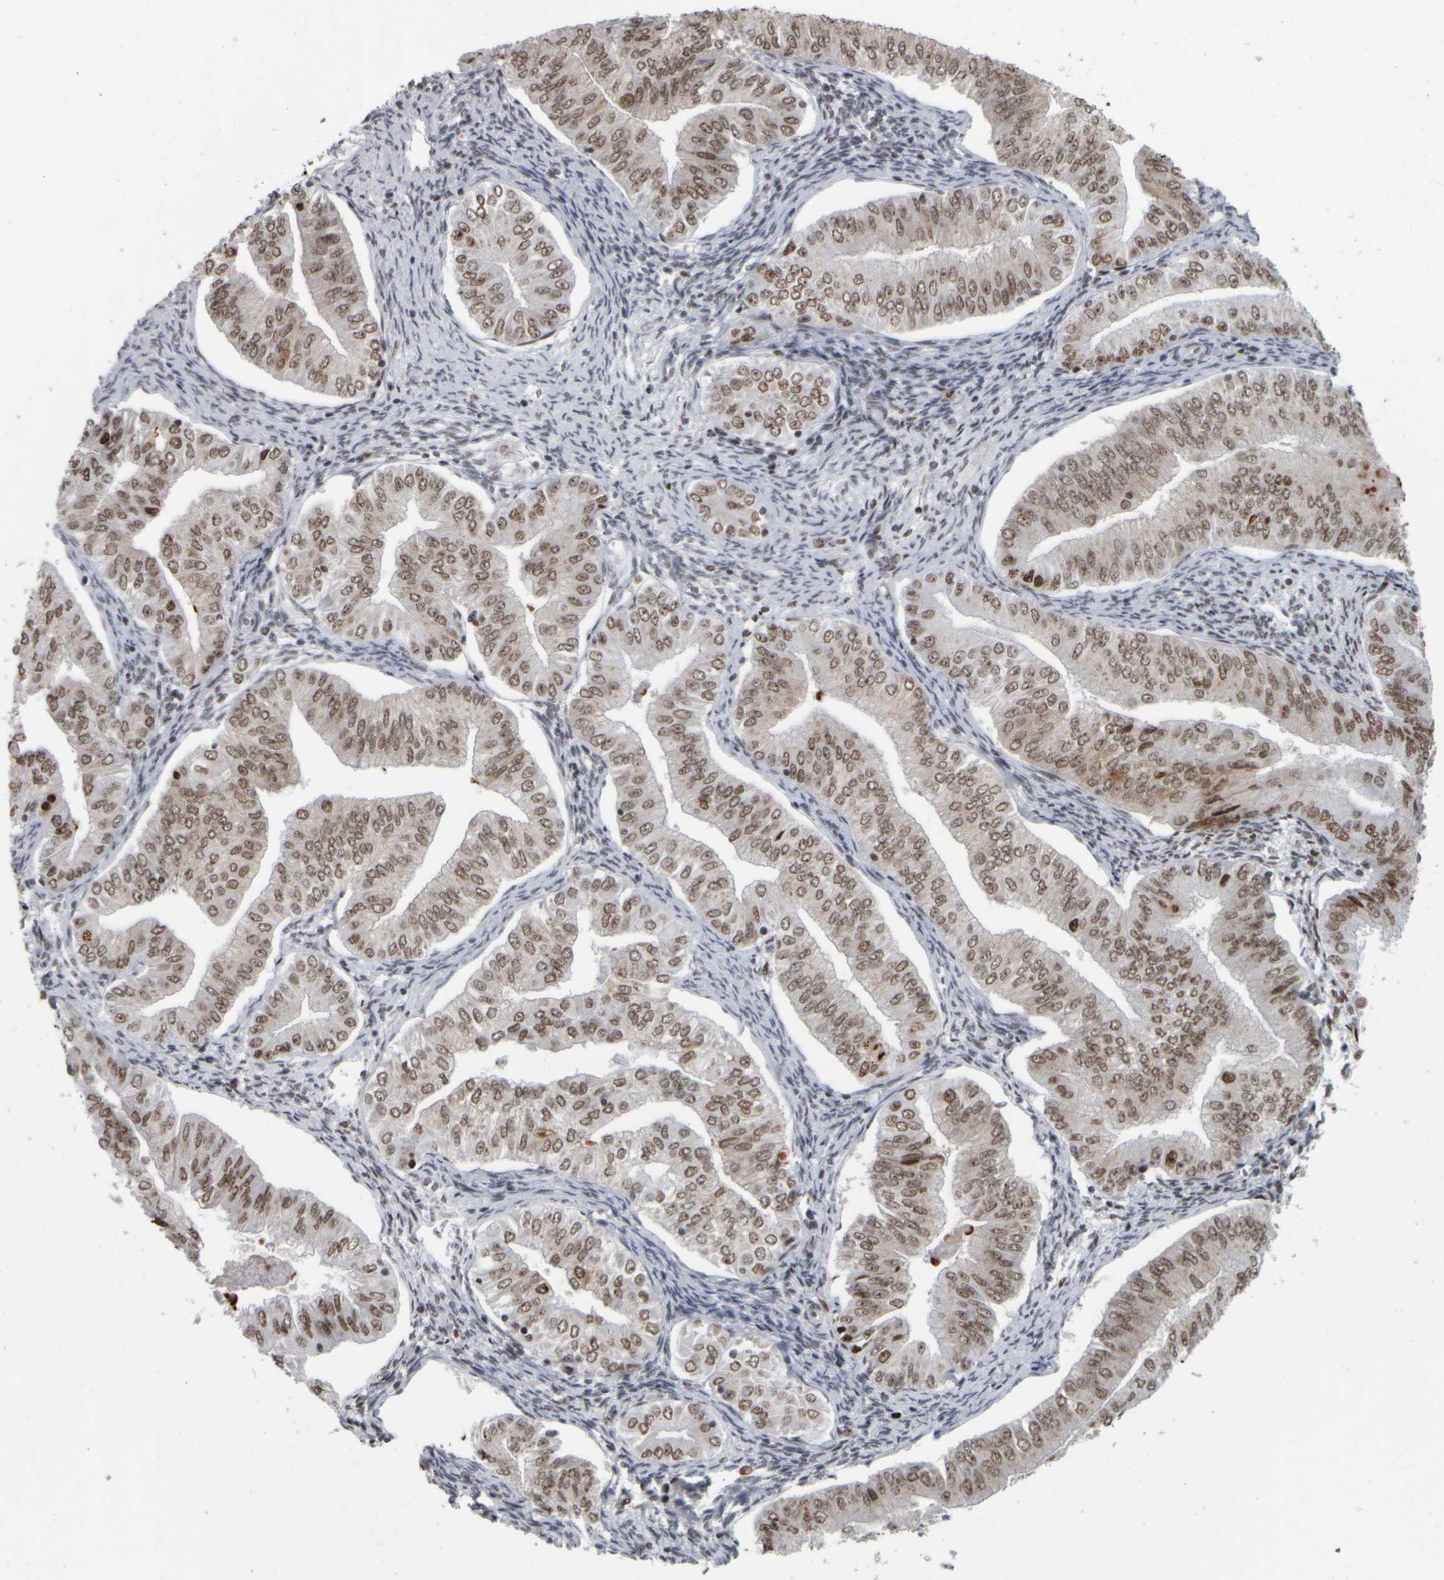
{"staining": {"intensity": "moderate", "quantity": ">75%", "location": "nuclear"}, "tissue": "endometrial cancer", "cell_type": "Tumor cells", "image_type": "cancer", "snomed": [{"axis": "morphology", "description": "Normal tissue, NOS"}, {"axis": "morphology", "description": "Adenocarcinoma, NOS"}, {"axis": "topography", "description": "Endometrium"}], "caption": "This micrograph shows endometrial cancer stained with immunohistochemistry (IHC) to label a protein in brown. The nuclear of tumor cells show moderate positivity for the protein. Nuclei are counter-stained blue.", "gene": "TOP2B", "patient": {"sex": "female", "age": 53}}